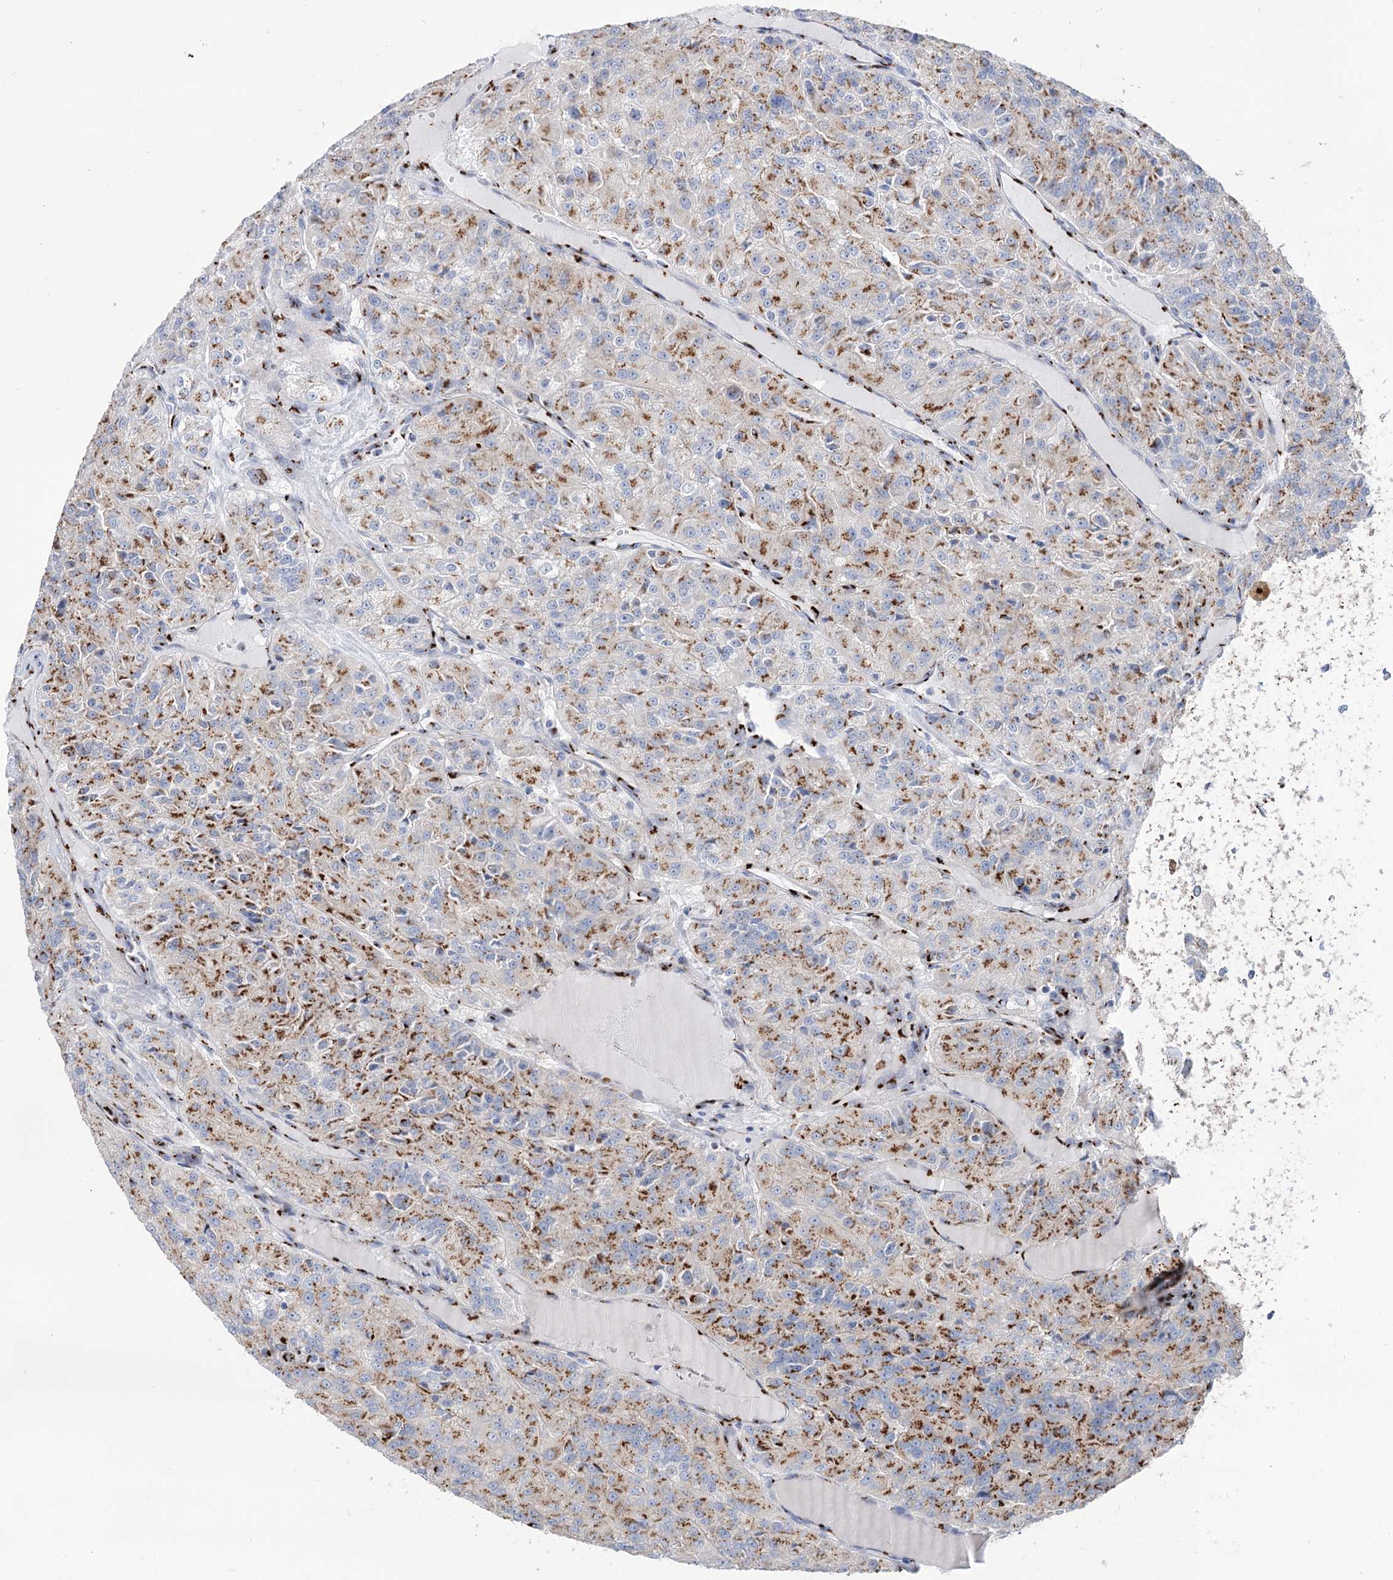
{"staining": {"intensity": "moderate", "quantity": ">75%", "location": "cytoplasmic/membranous"}, "tissue": "renal cancer", "cell_type": "Tumor cells", "image_type": "cancer", "snomed": [{"axis": "morphology", "description": "Adenocarcinoma, NOS"}, {"axis": "topography", "description": "Kidney"}], "caption": "Moderate cytoplasmic/membranous staining for a protein is identified in about >75% of tumor cells of renal cancer (adenocarcinoma) using IHC.", "gene": "TMEM165", "patient": {"sex": "female", "age": 63}}